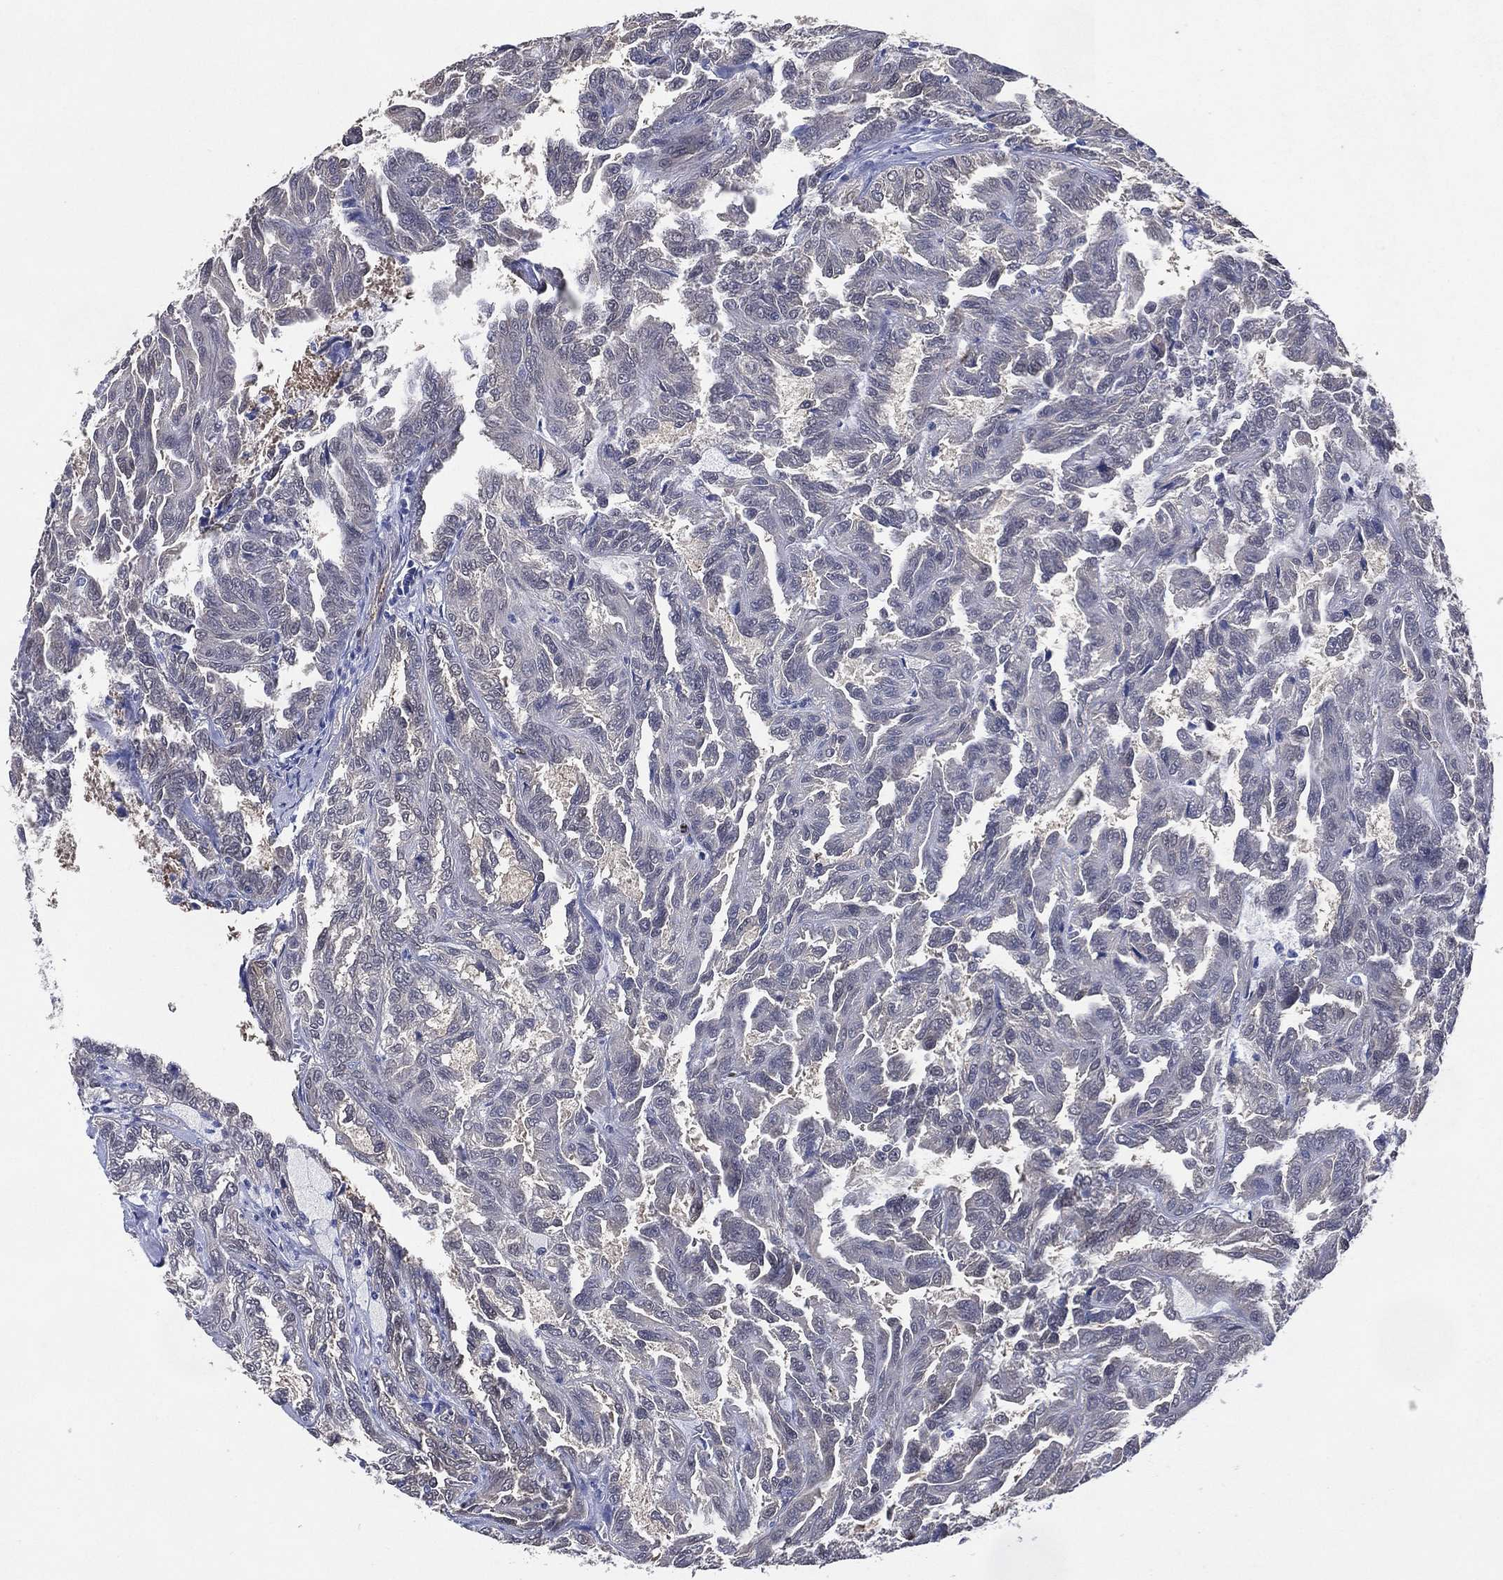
{"staining": {"intensity": "negative", "quantity": "none", "location": "none"}, "tissue": "renal cancer", "cell_type": "Tumor cells", "image_type": "cancer", "snomed": [{"axis": "morphology", "description": "Adenocarcinoma, NOS"}, {"axis": "topography", "description": "Kidney"}], "caption": "Protein analysis of renal cancer (adenocarcinoma) shows no significant staining in tumor cells.", "gene": "AK1", "patient": {"sex": "male", "age": 79}}